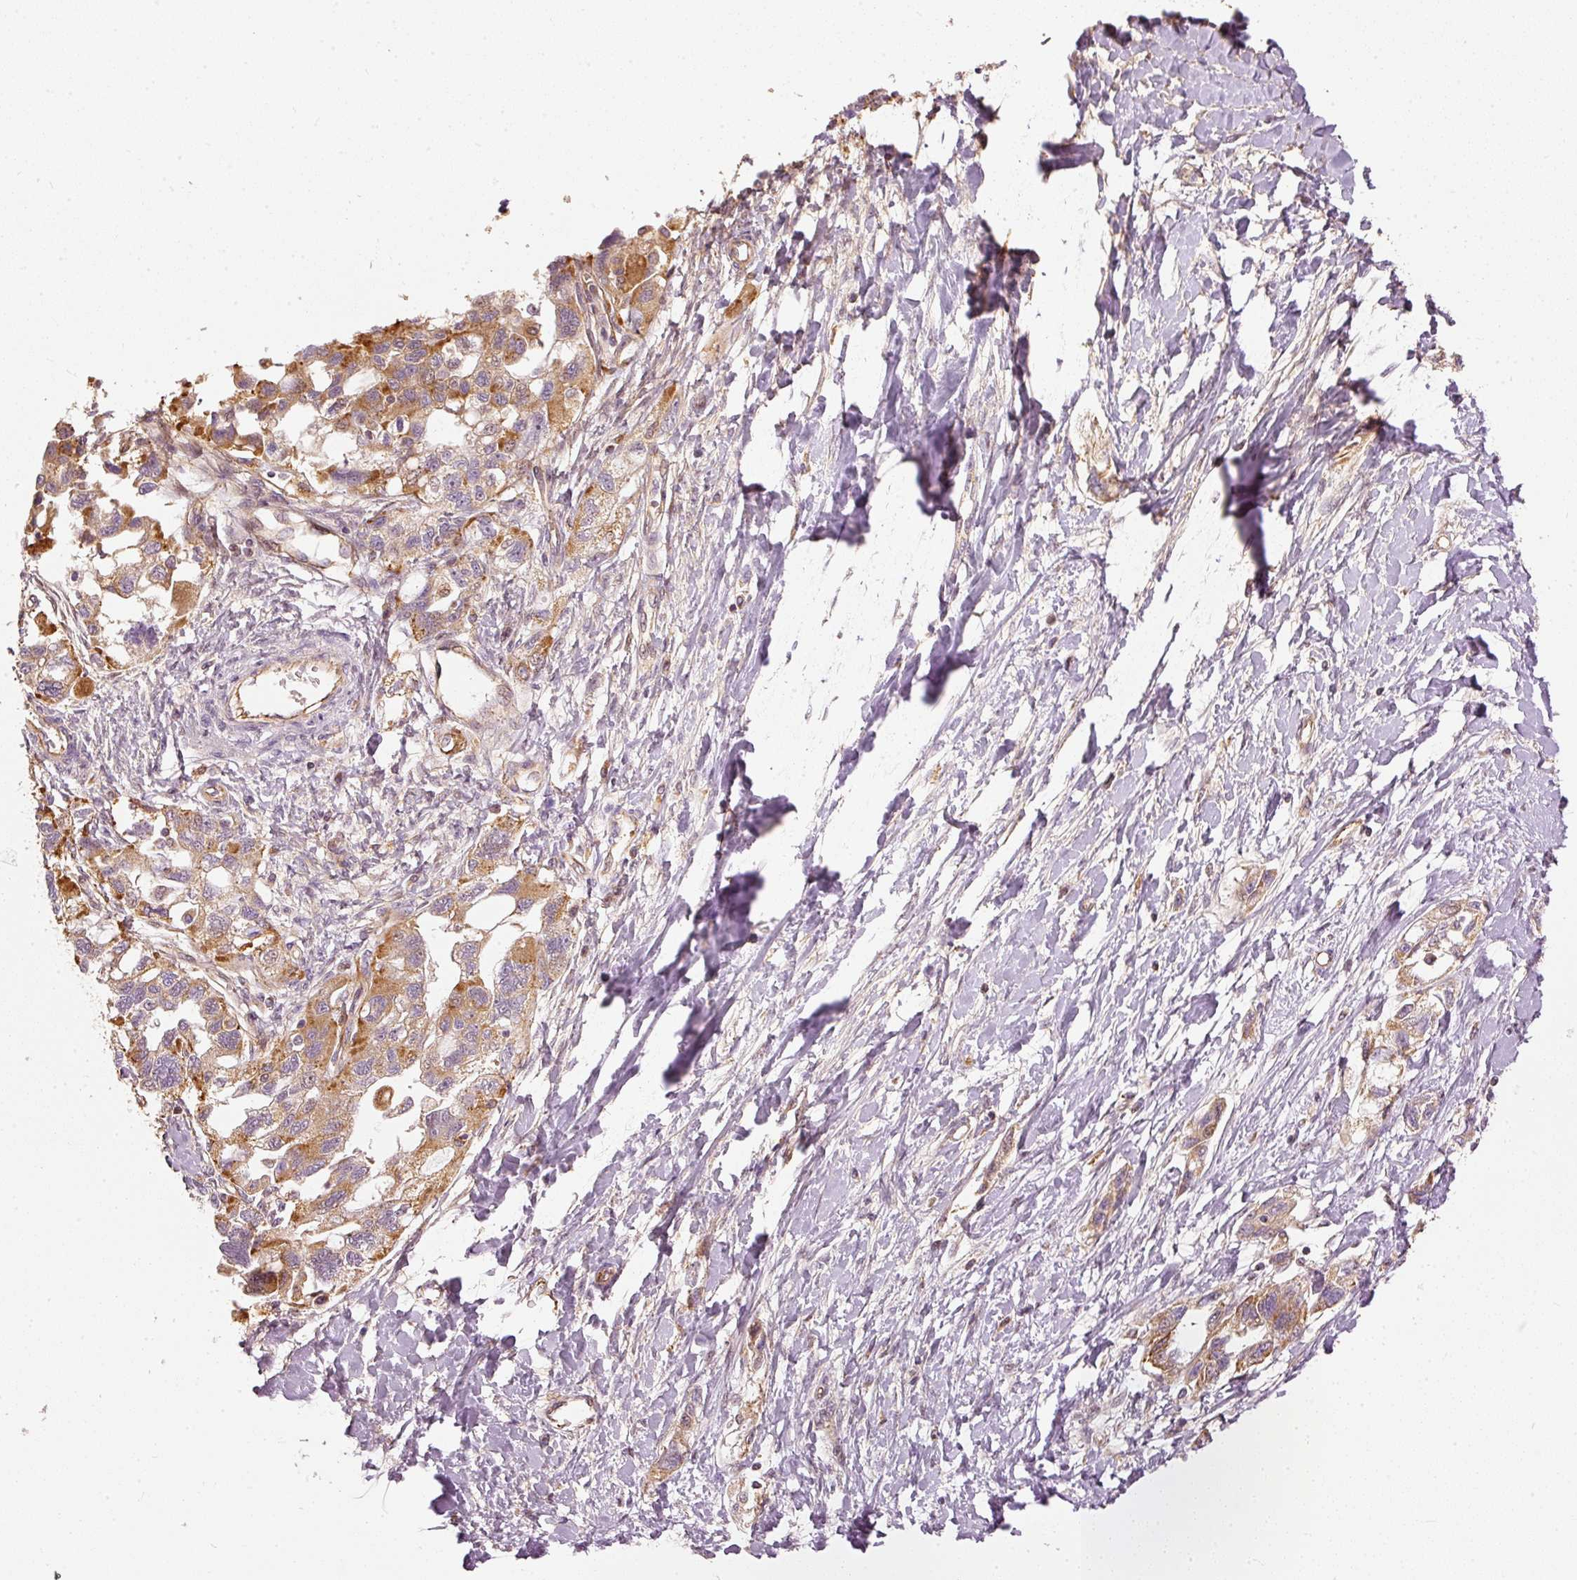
{"staining": {"intensity": "moderate", "quantity": ">75%", "location": "cytoplasmic/membranous"}, "tissue": "ovarian cancer", "cell_type": "Tumor cells", "image_type": "cancer", "snomed": [{"axis": "morphology", "description": "Carcinoma, NOS"}, {"axis": "morphology", "description": "Cystadenocarcinoma, serous, NOS"}, {"axis": "topography", "description": "Ovary"}], "caption": "Ovarian serous cystadenocarcinoma stained for a protein (brown) demonstrates moderate cytoplasmic/membranous positive positivity in approximately >75% of tumor cells.", "gene": "MTHFD1L", "patient": {"sex": "female", "age": 69}}